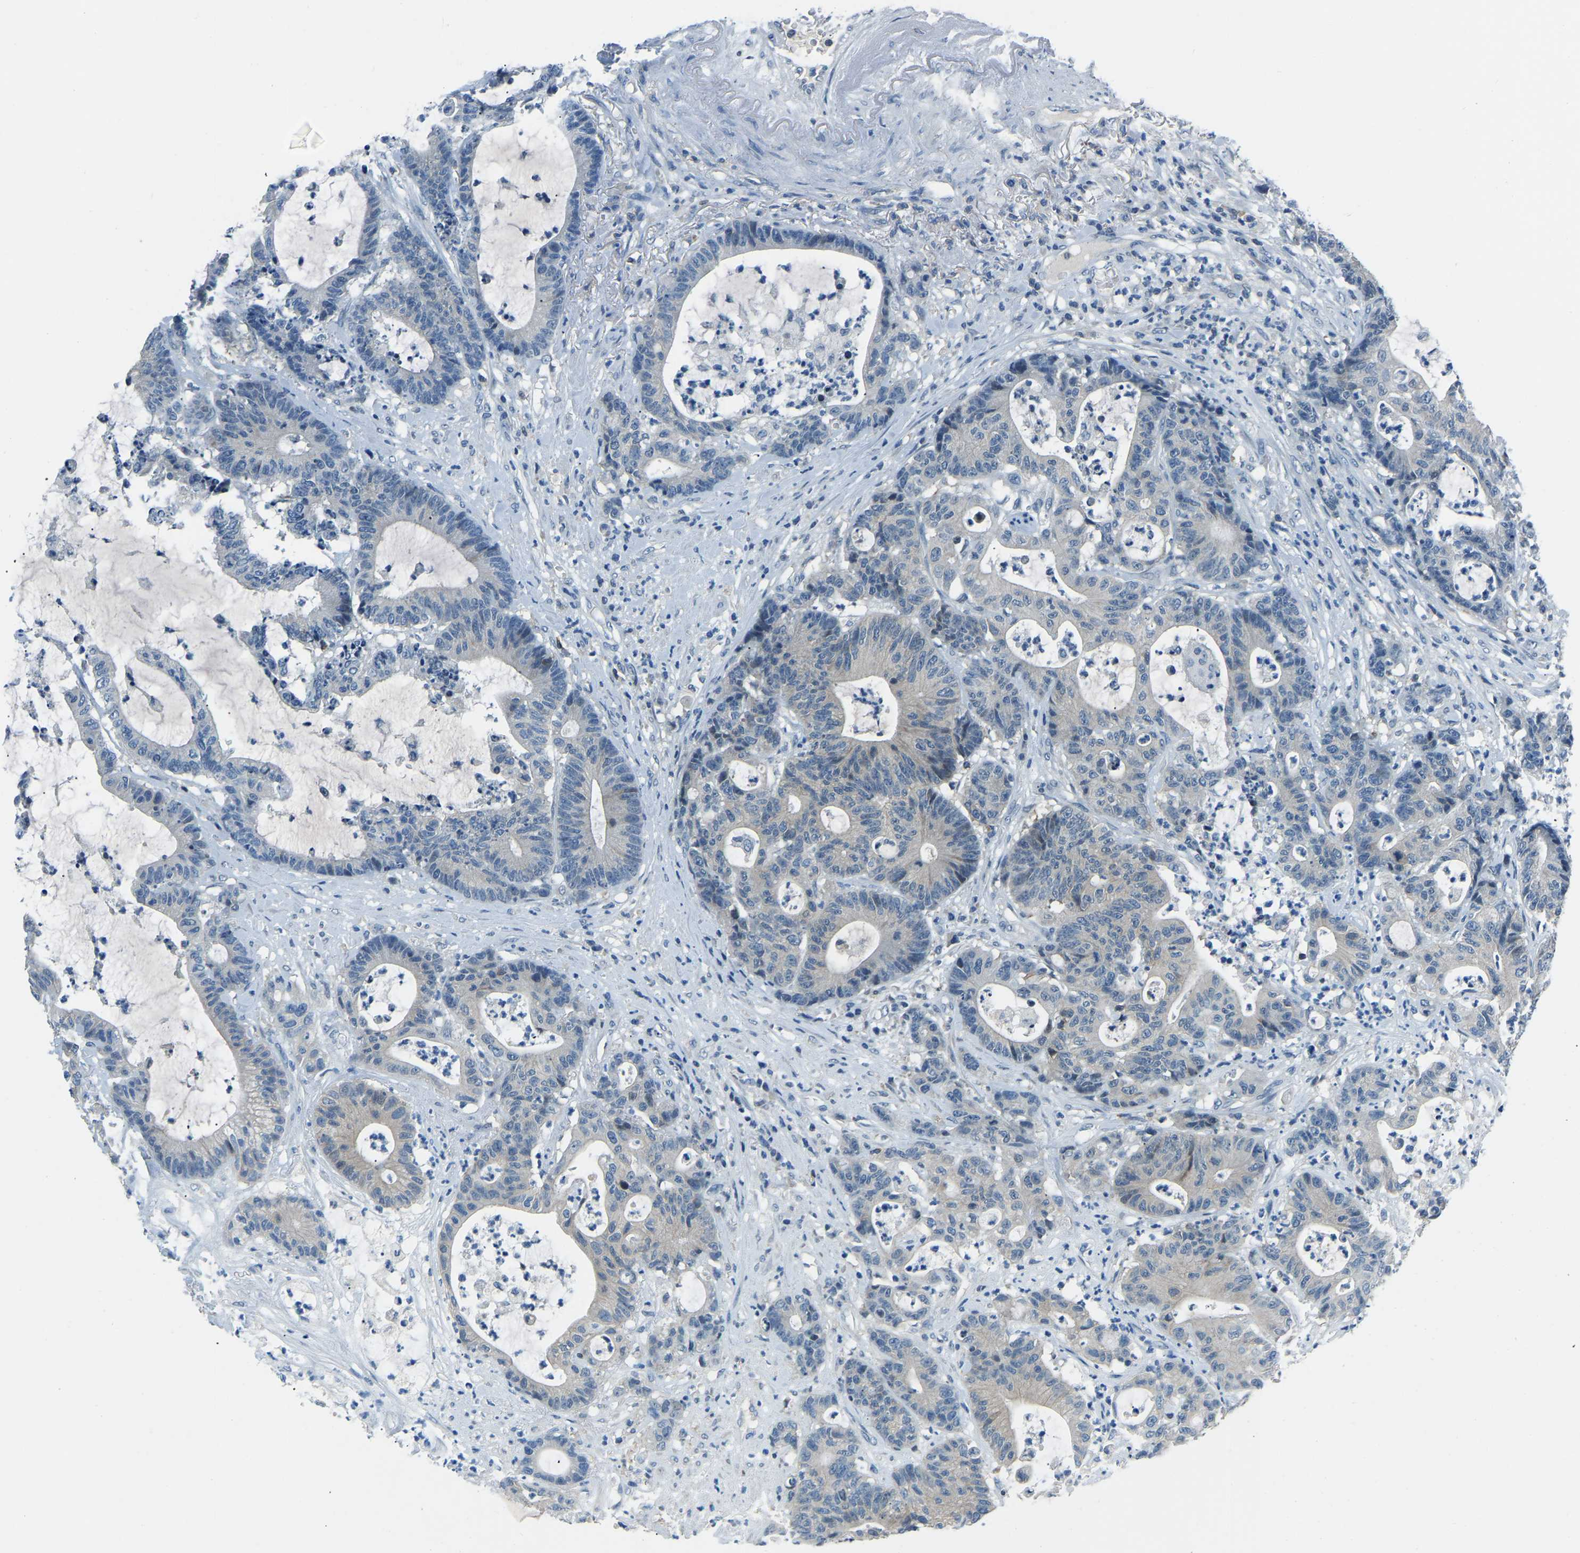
{"staining": {"intensity": "negative", "quantity": "none", "location": "none"}, "tissue": "colorectal cancer", "cell_type": "Tumor cells", "image_type": "cancer", "snomed": [{"axis": "morphology", "description": "Adenocarcinoma, NOS"}, {"axis": "topography", "description": "Colon"}], "caption": "Protein analysis of colorectal cancer shows no significant positivity in tumor cells.", "gene": "XIRP1", "patient": {"sex": "female", "age": 84}}